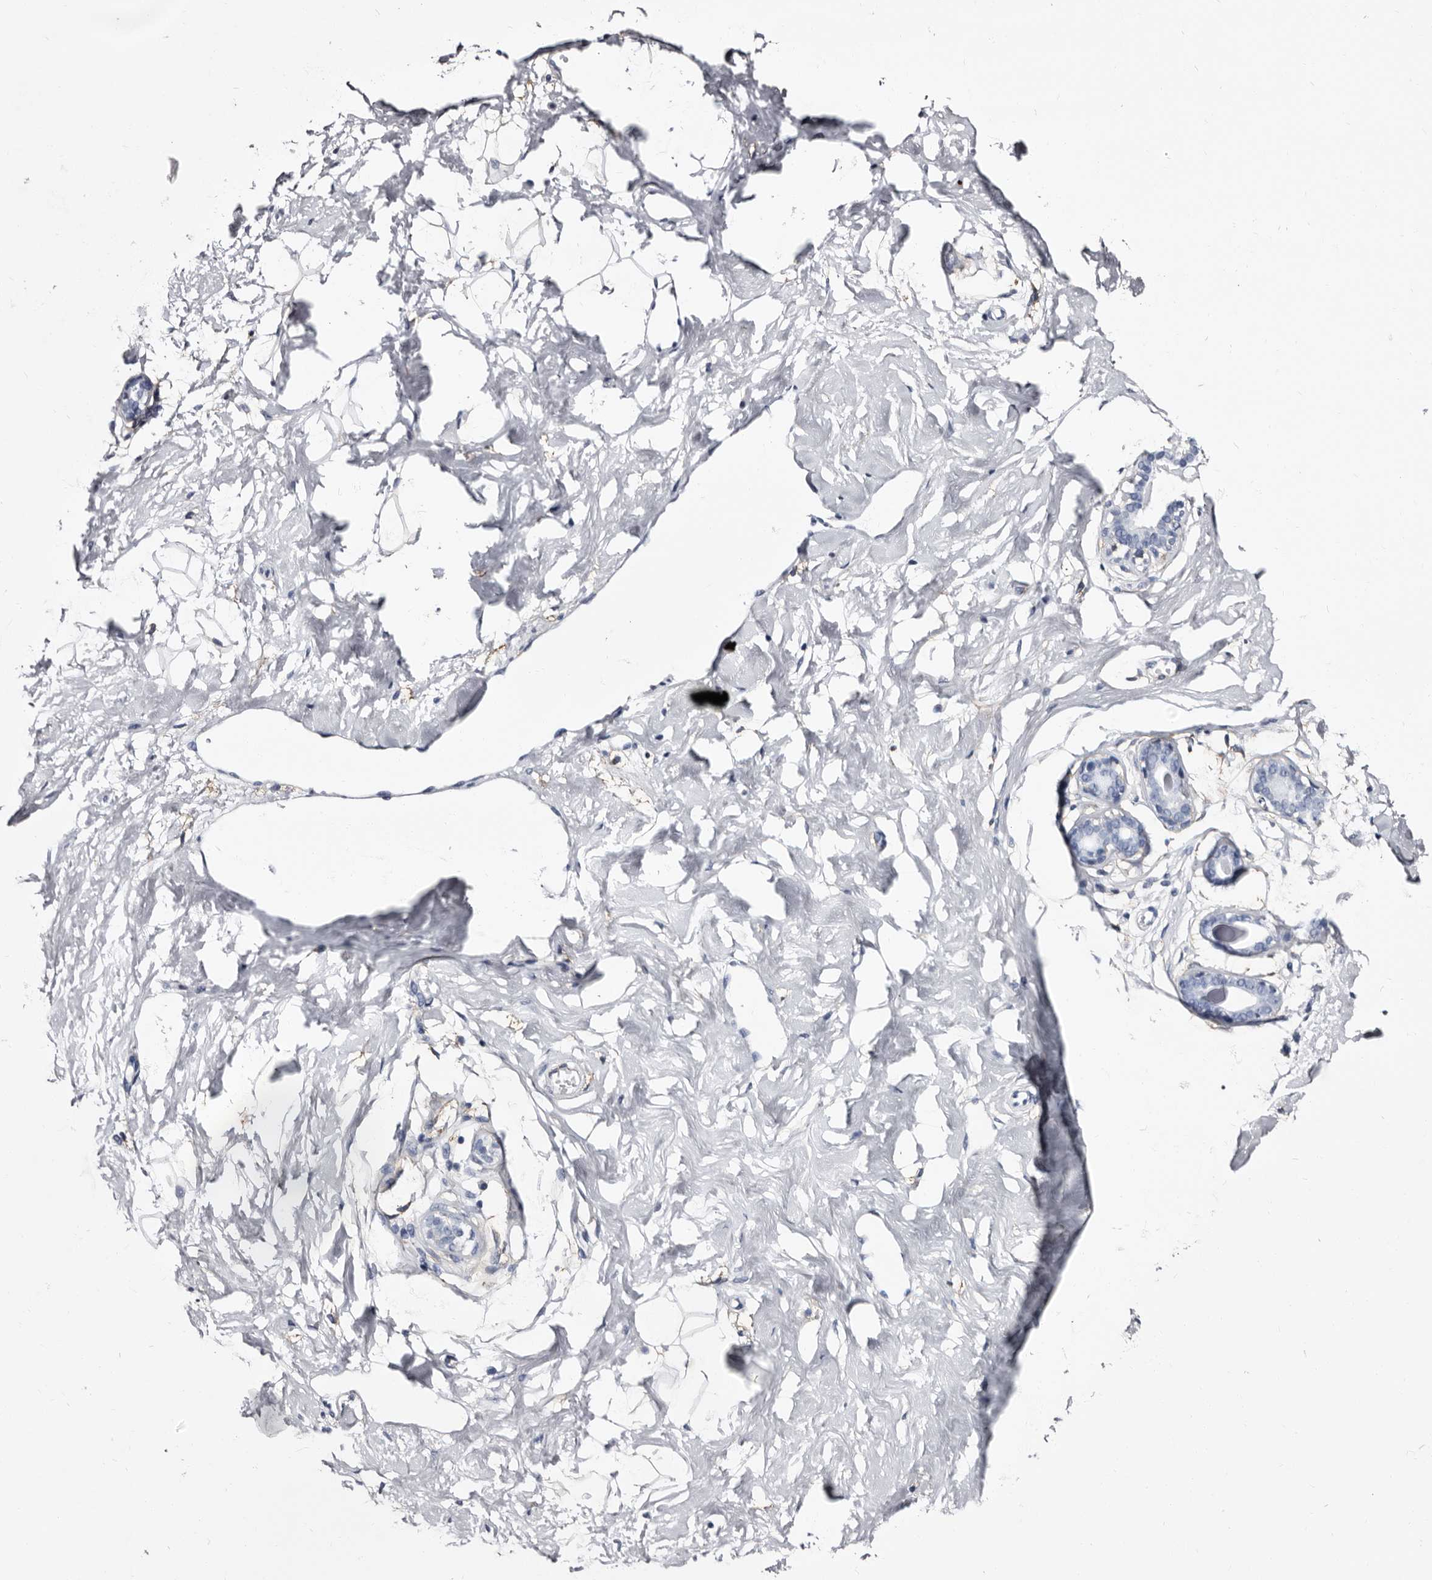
{"staining": {"intensity": "negative", "quantity": "none", "location": "none"}, "tissue": "breast", "cell_type": "Adipocytes", "image_type": "normal", "snomed": [{"axis": "morphology", "description": "Normal tissue, NOS"}, {"axis": "morphology", "description": "Adenoma, NOS"}, {"axis": "topography", "description": "Breast"}], "caption": "High power microscopy histopathology image of an immunohistochemistry micrograph of benign breast, revealing no significant positivity in adipocytes. (DAB (3,3'-diaminobenzidine) IHC with hematoxylin counter stain).", "gene": "EPB41L3", "patient": {"sex": "female", "age": 23}}